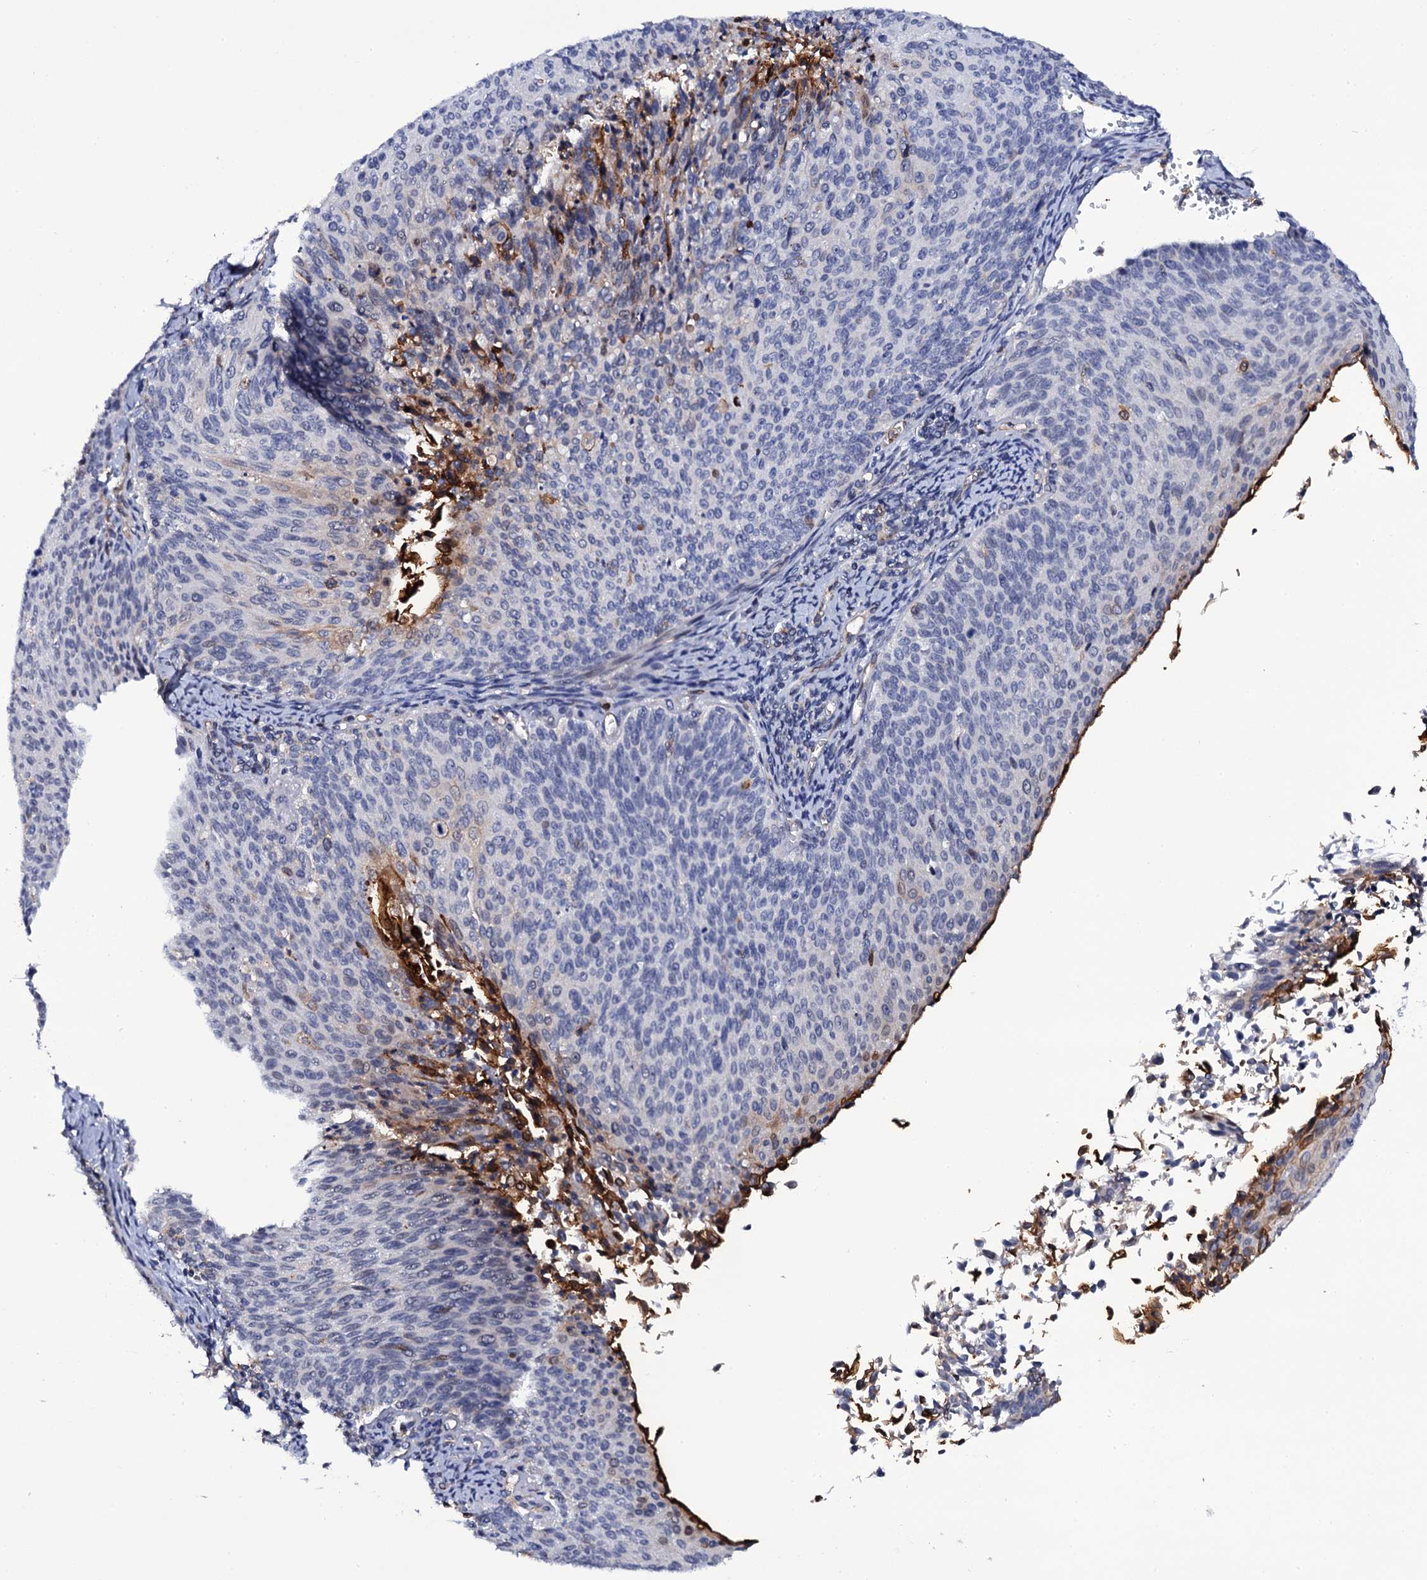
{"staining": {"intensity": "negative", "quantity": "none", "location": "none"}, "tissue": "cervical cancer", "cell_type": "Tumor cells", "image_type": "cancer", "snomed": [{"axis": "morphology", "description": "Squamous cell carcinoma, NOS"}, {"axis": "topography", "description": "Cervix"}], "caption": "DAB immunohistochemical staining of cervical squamous cell carcinoma demonstrates no significant expression in tumor cells.", "gene": "TTC23", "patient": {"sex": "female", "age": 55}}